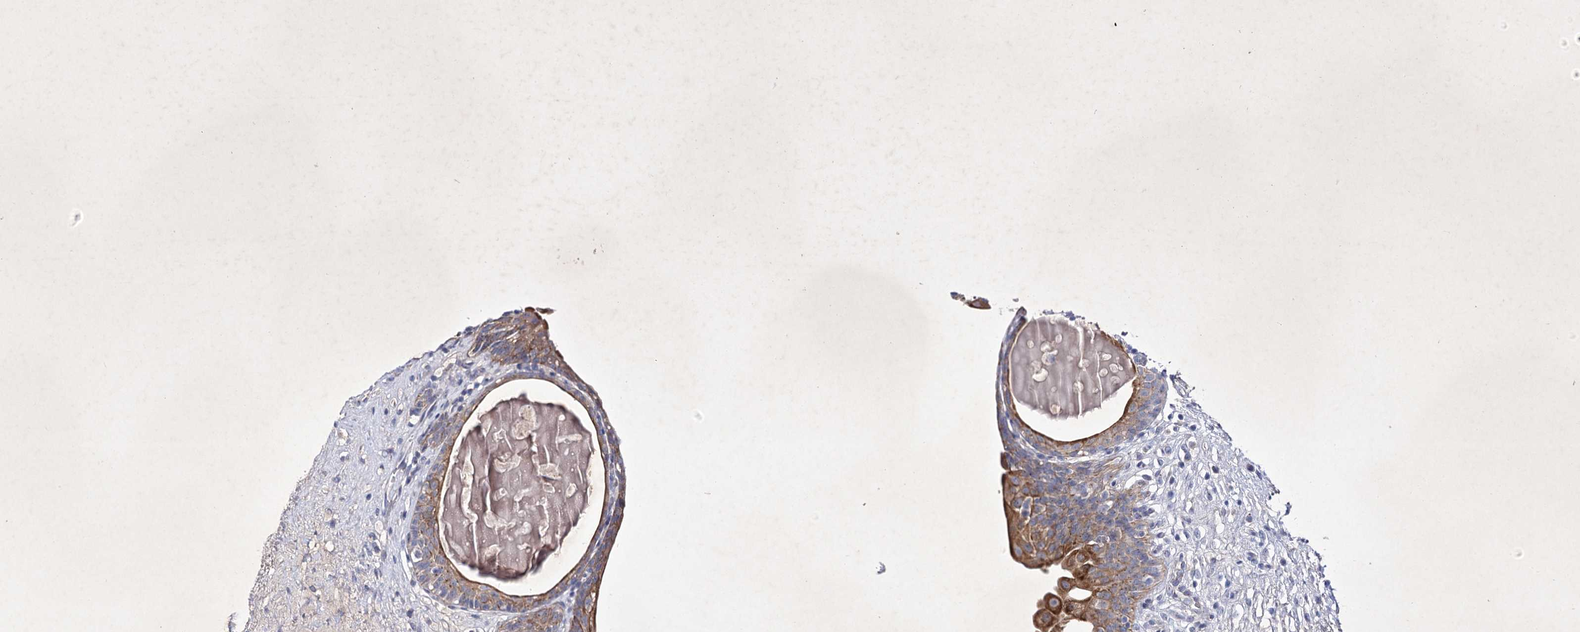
{"staining": {"intensity": "moderate", "quantity": ">75%", "location": "cytoplasmic/membranous"}, "tissue": "urinary bladder", "cell_type": "Urothelial cells", "image_type": "normal", "snomed": [{"axis": "morphology", "description": "Normal tissue, NOS"}, {"axis": "topography", "description": "Urinary bladder"}], "caption": "The histopathology image demonstrates a brown stain indicating the presence of a protein in the cytoplasmic/membranous of urothelial cells in urinary bladder.", "gene": "COX15", "patient": {"sex": "male", "age": 83}}